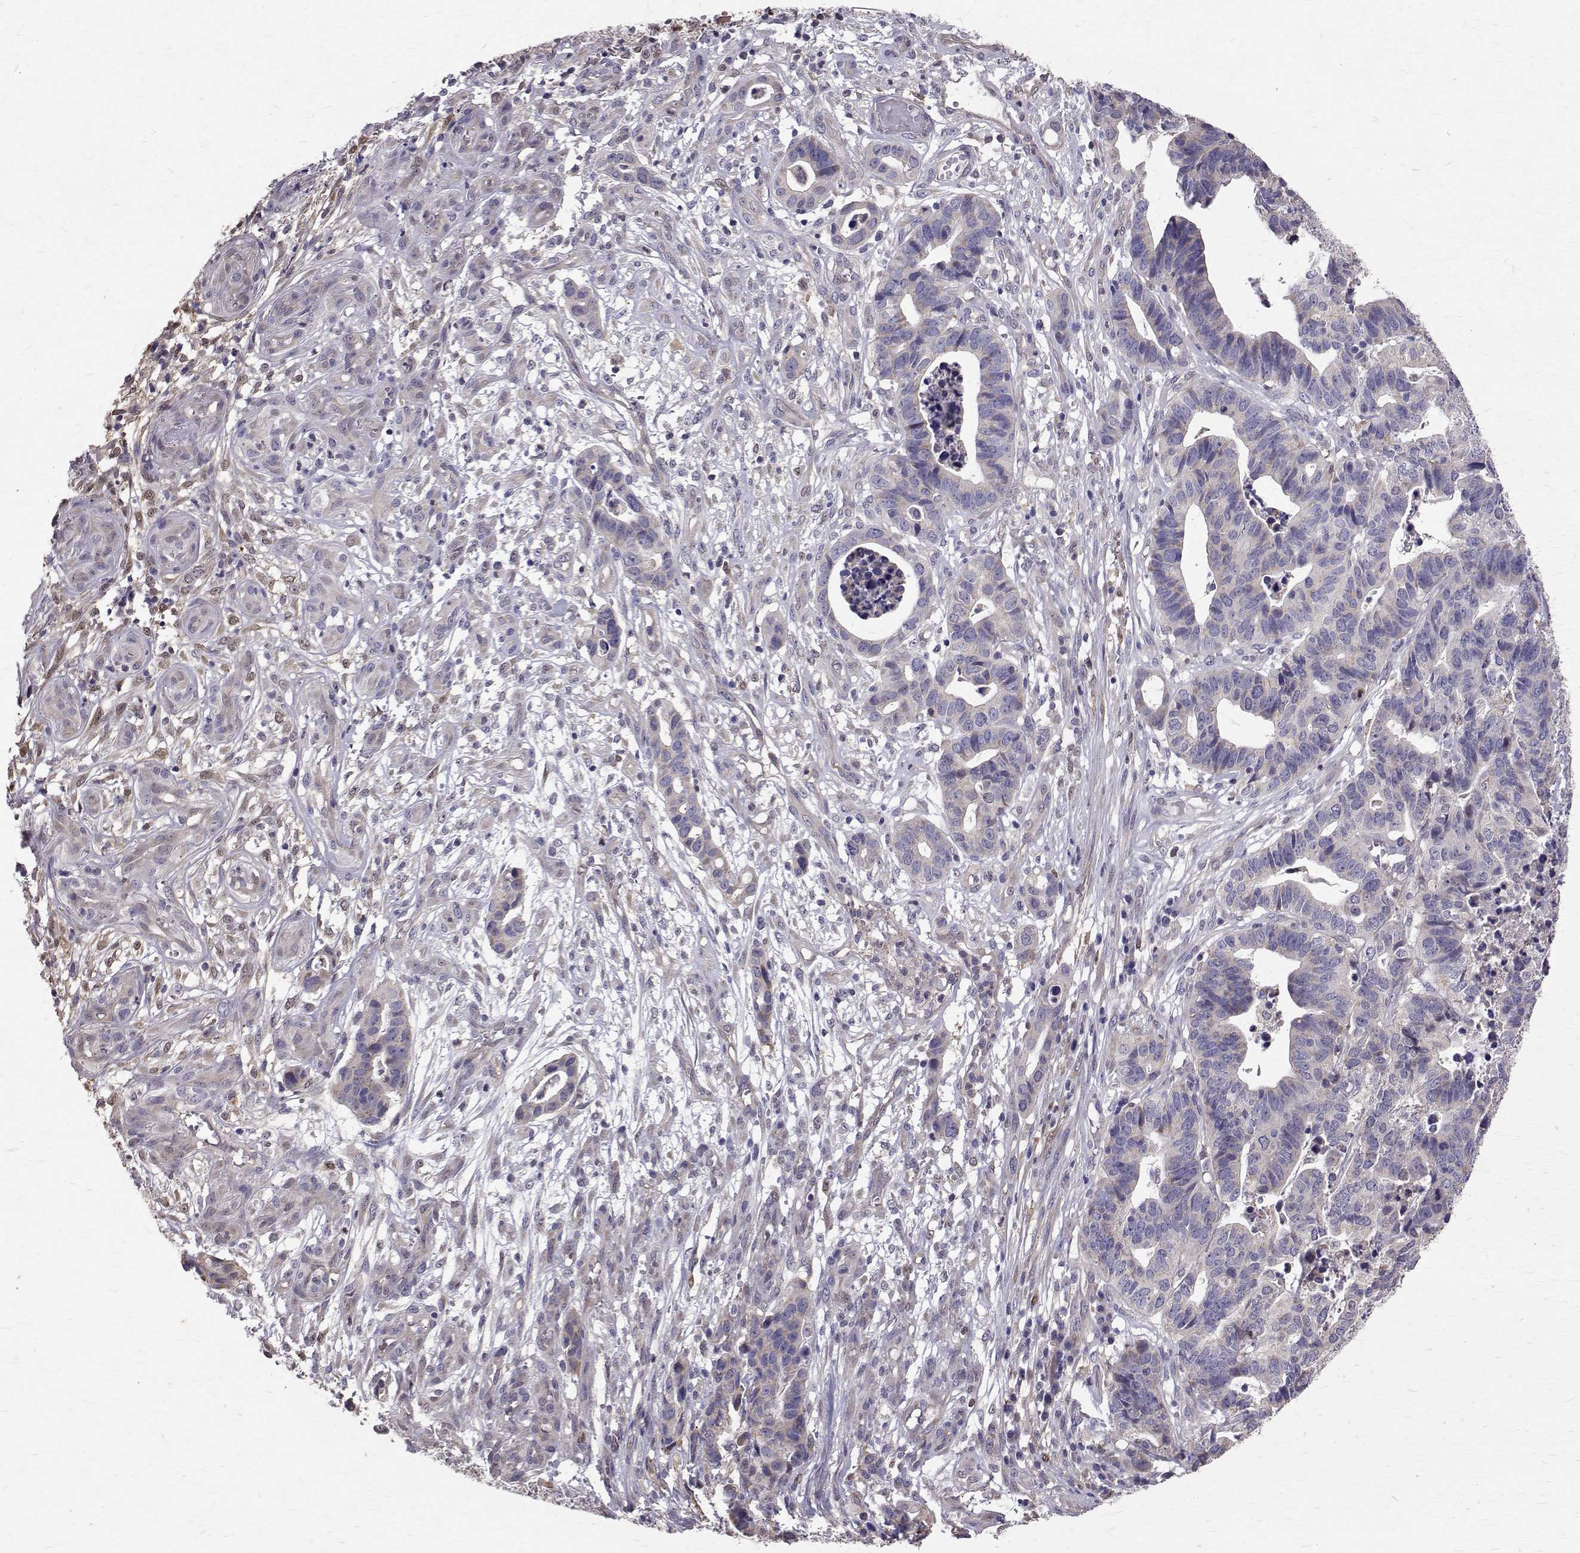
{"staining": {"intensity": "negative", "quantity": "none", "location": "none"}, "tissue": "stomach cancer", "cell_type": "Tumor cells", "image_type": "cancer", "snomed": [{"axis": "morphology", "description": "Adenocarcinoma, NOS"}, {"axis": "topography", "description": "Stomach, upper"}], "caption": "The photomicrograph displays no staining of tumor cells in stomach cancer (adenocarcinoma).", "gene": "CCDC89", "patient": {"sex": "female", "age": 67}}